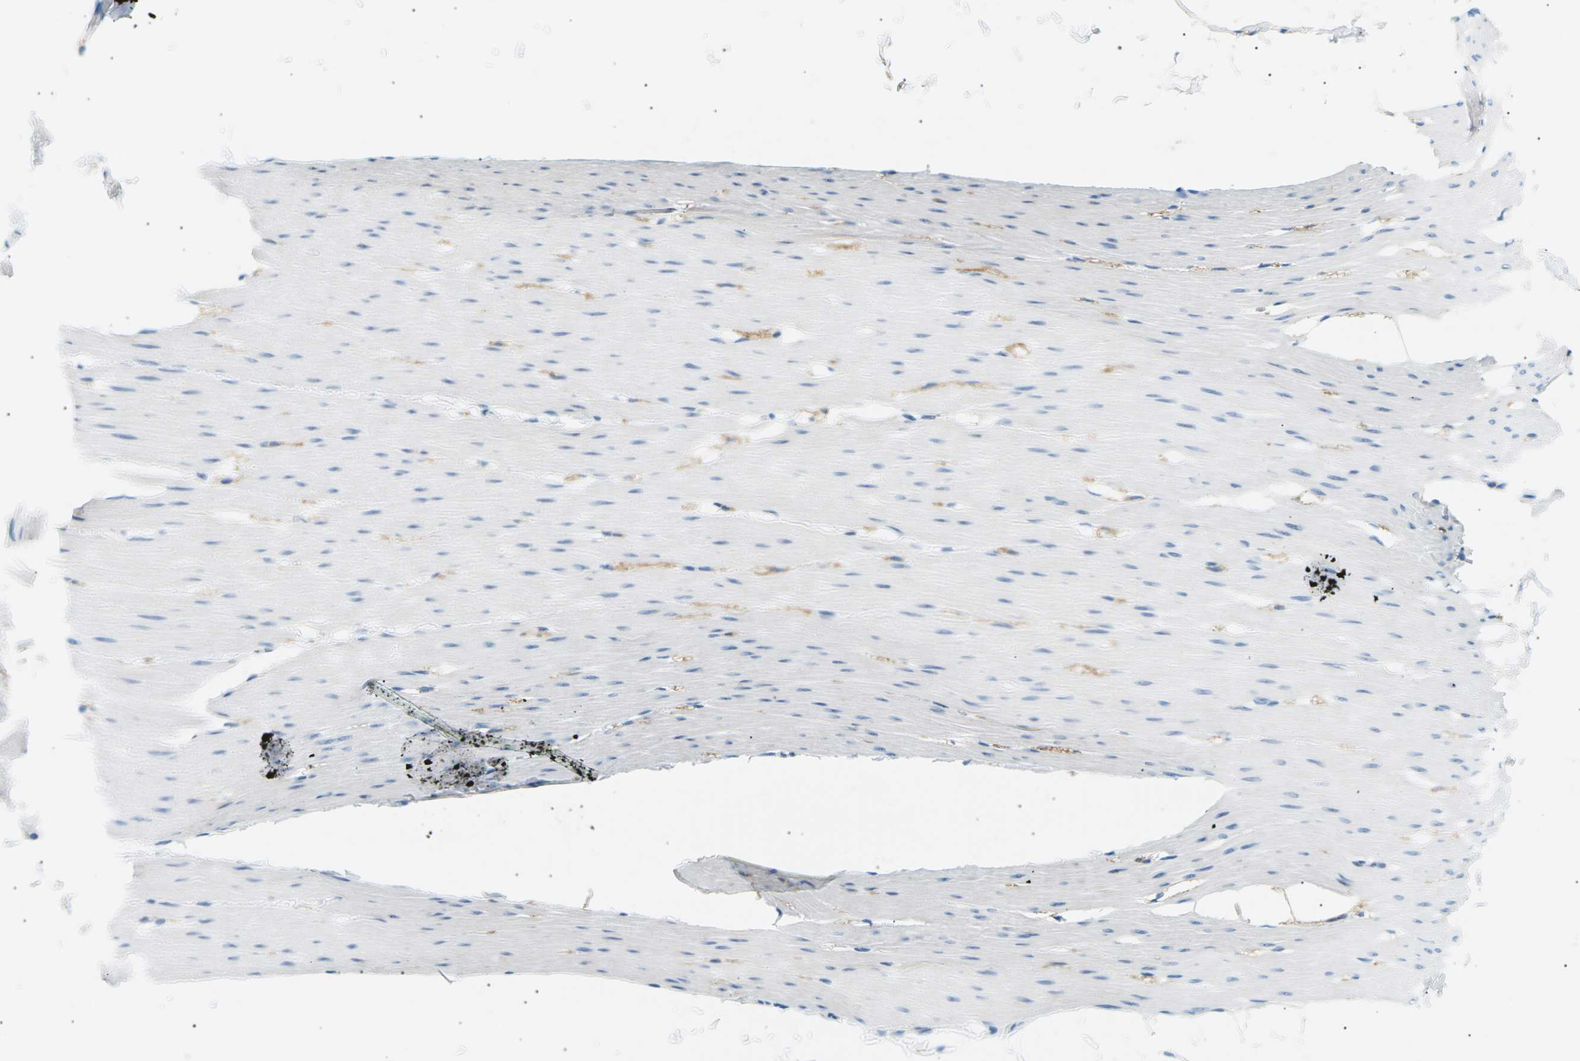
{"staining": {"intensity": "negative", "quantity": "none", "location": "none"}, "tissue": "smooth muscle", "cell_type": "Smooth muscle cells", "image_type": "normal", "snomed": [{"axis": "morphology", "description": "Normal tissue, NOS"}, {"axis": "topography", "description": "Smooth muscle"}, {"axis": "topography", "description": "Colon"}], "caption": "The photomicrograph exhibits no staining of smooth muscle cells in unremarkable smooth muscle. Brightfield microscopy of immunohistochemistry (IHC) stained with DAB (brown) and hematoxylin (blue), captured at high magnification.", "gene": "SEPTIN5", "patient": {"sex": "male", "age": 67}}